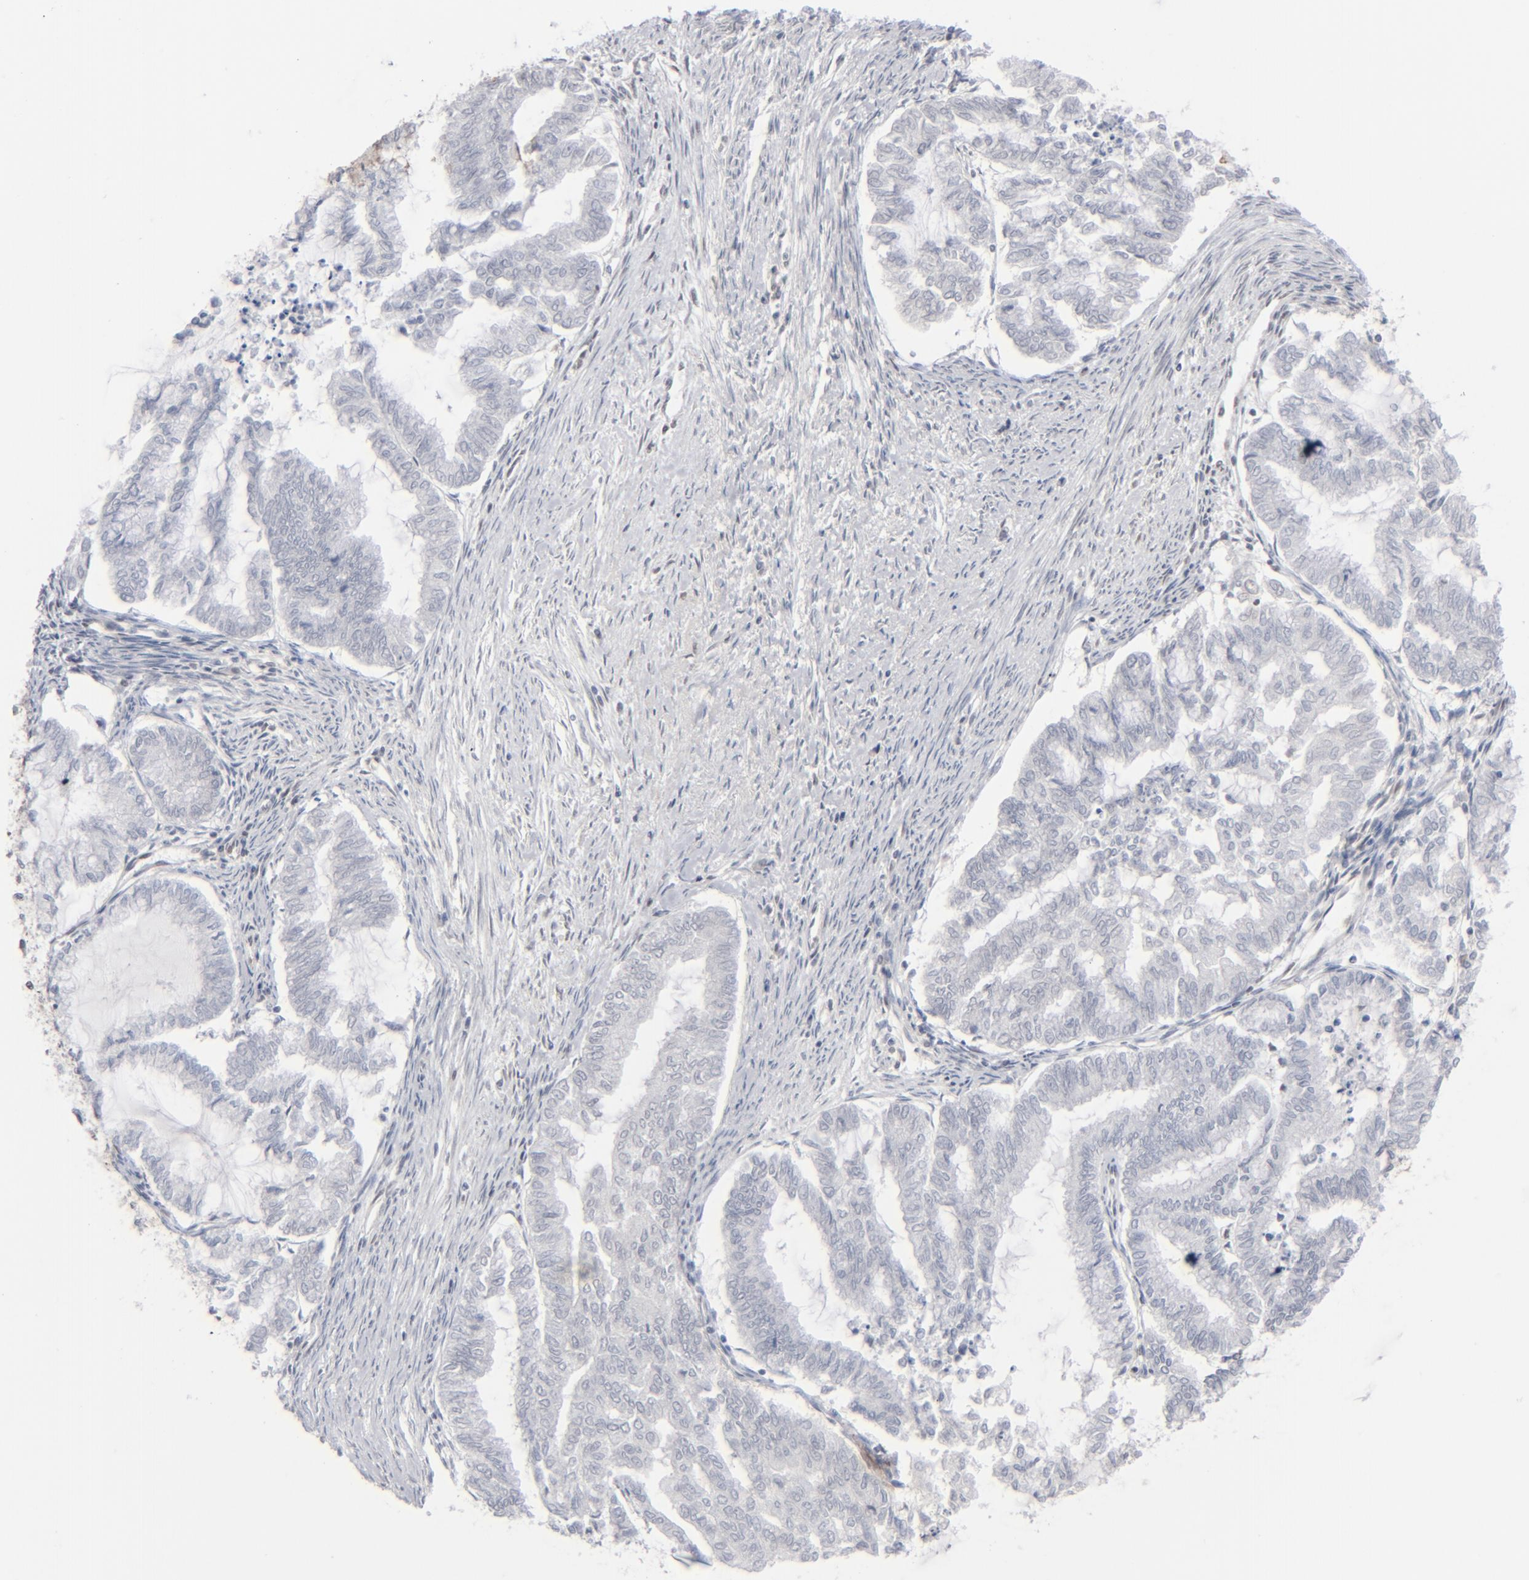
{"staining": {"intensity": "negative", "quantity": "none", "location": "none"}, "tissue": "endometrial cancer", "cell_type": "Tumor cells", "image_type": "cancer", "snomed": [{"axis": "morphology", "description": "Adenocarcinoma, NOS"}, {"axis": "topography", "description": "Endometrium"}], "caption": "This image is of endometrial adenocarcinoma stained with IHC to label a protein in brown with the nuclei are counter-stained blue. There is no expression in tumor cells.", "gene": "IRF9", "patient": {"sex": "female", "age": 79}}